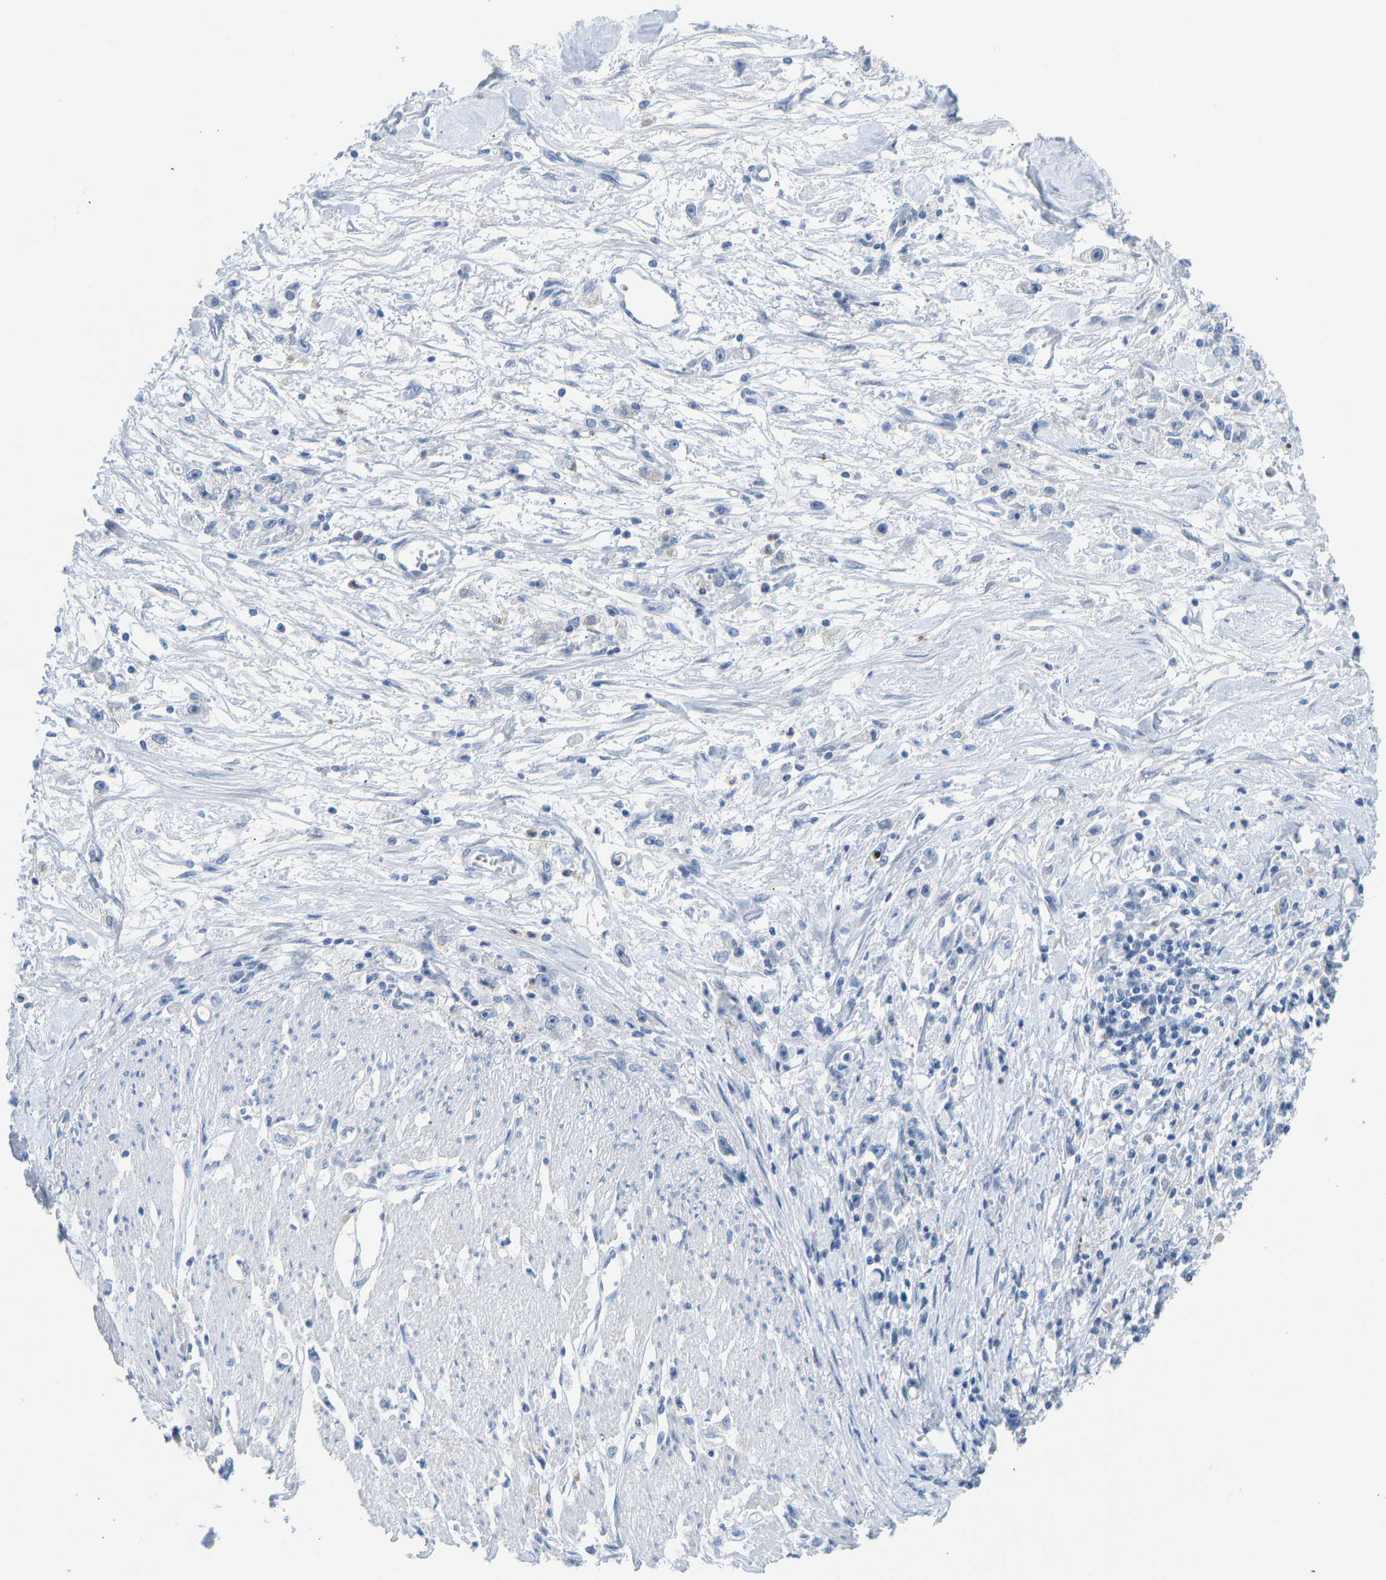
{"staining": {"intensity": "negative", "quantity": "none", "location": "none"}, "tissue": "stomach cancer", "cell_type": "Tumor cells", "image_type": "cancer", "snomed": [{"axis": "morphology", "description": "Adenocarcinoma, NOS"}, {"axis": "topography", "description": "Stomach"}], "caption": "DAB immunohistochemical staining of adenocarcinoma (stomach) demonstrates no significant staining in tumor cells.", "gene": "TXNDC2", "patient": {"sex": "female", "age": 59}}